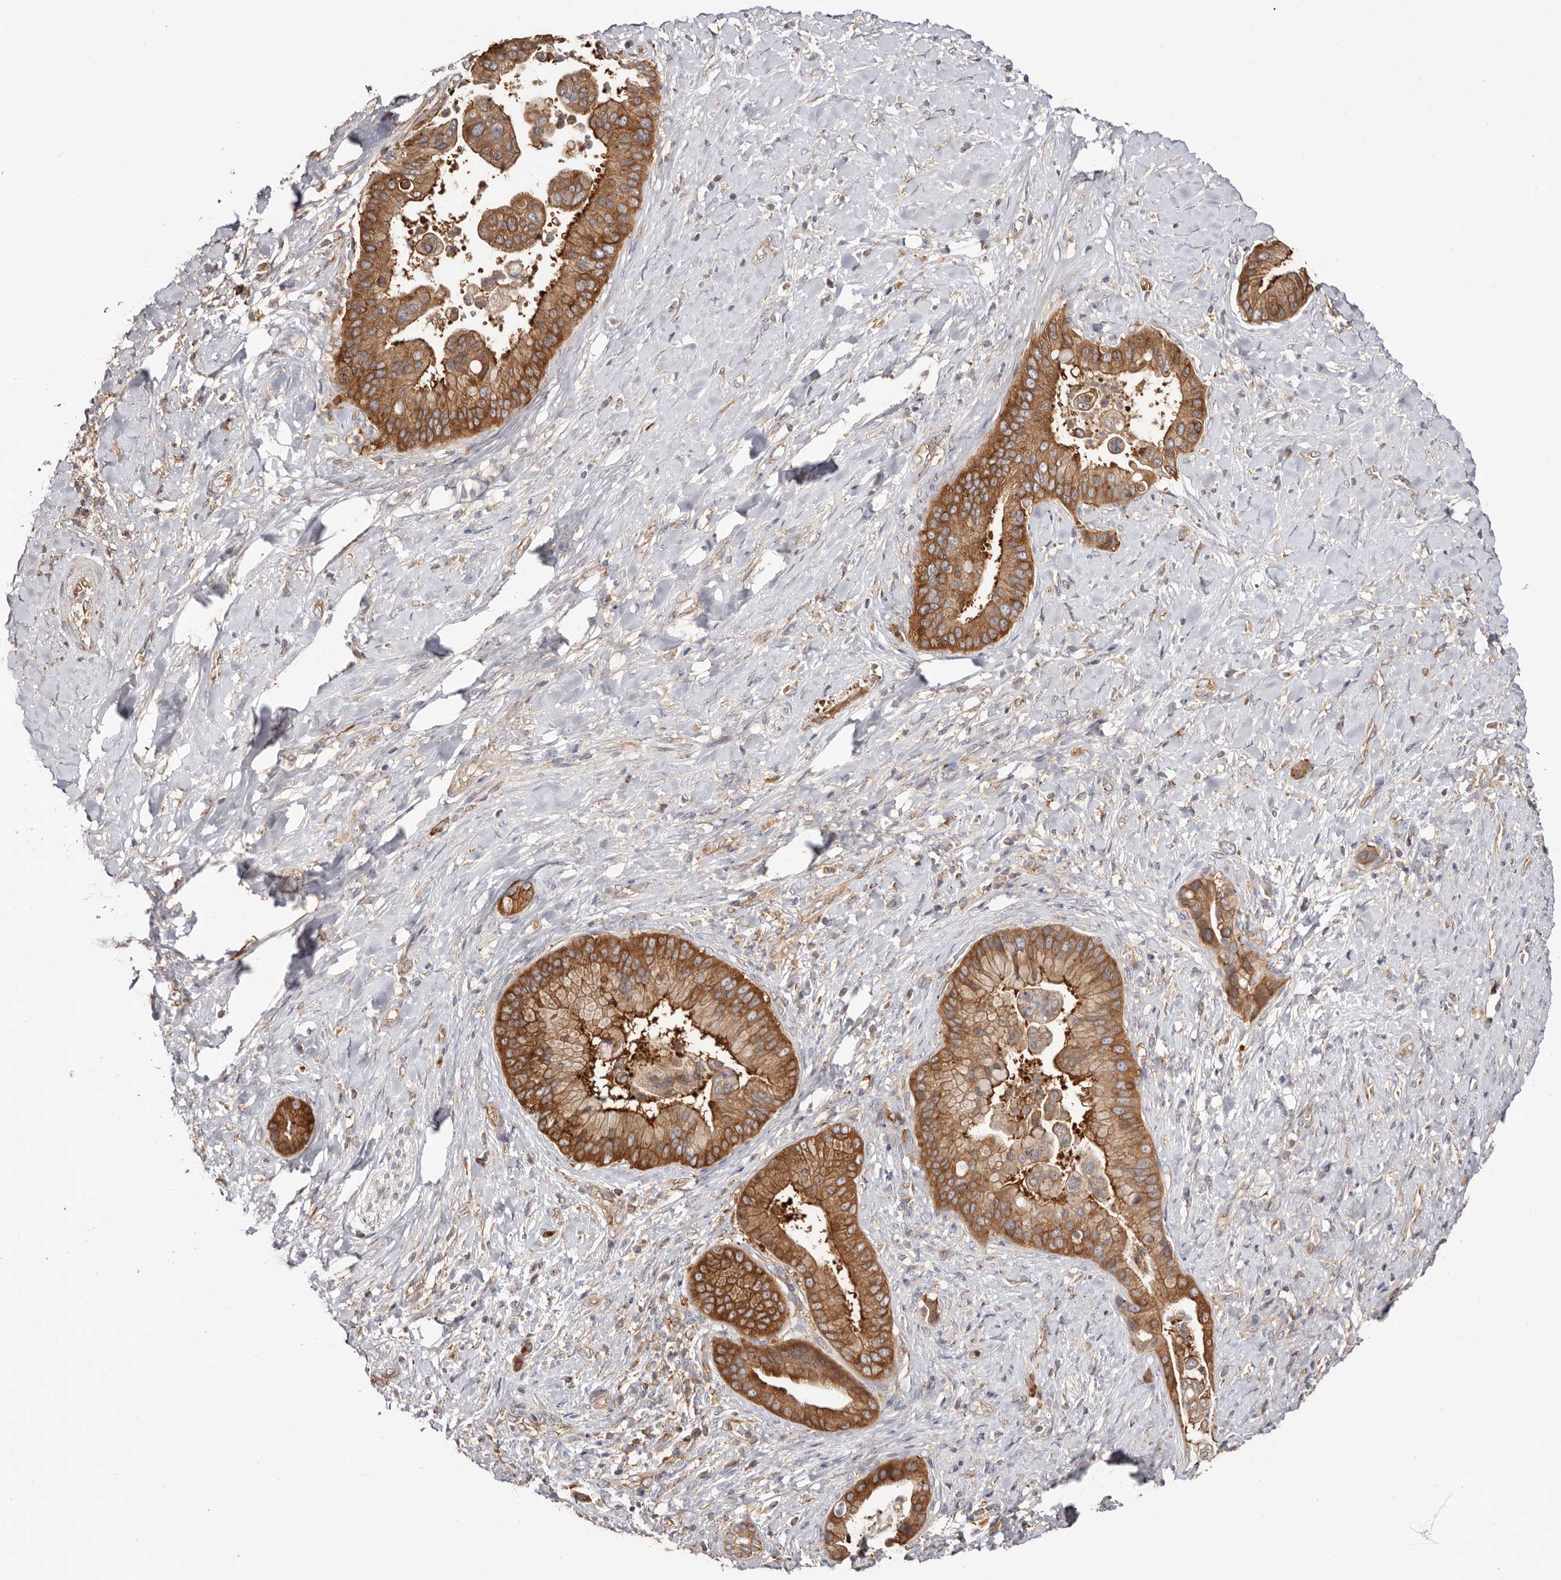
{"staining": {"intensity": "strong", "quantity": ">75%", "location": "cytoplasmic/membranous"}, "tissue": "liver cancer", "cell_type": "Tumor cells", "image_type": "cancer", "snomed": [{"axis": "morphology", "description": "Cholangiocarcinoma"}, {"axis": "topography", "description": "Liver"}], "caption": "A high-resolution image shows immunohistochemistry staining of cholangiocarcinoma (liver), which reveals strong cytoplasmic/membranous positivity in approximately >75% of tumor cells.", "gene": "EPRS1", "patient": {"sex": "female", "age": 54}}